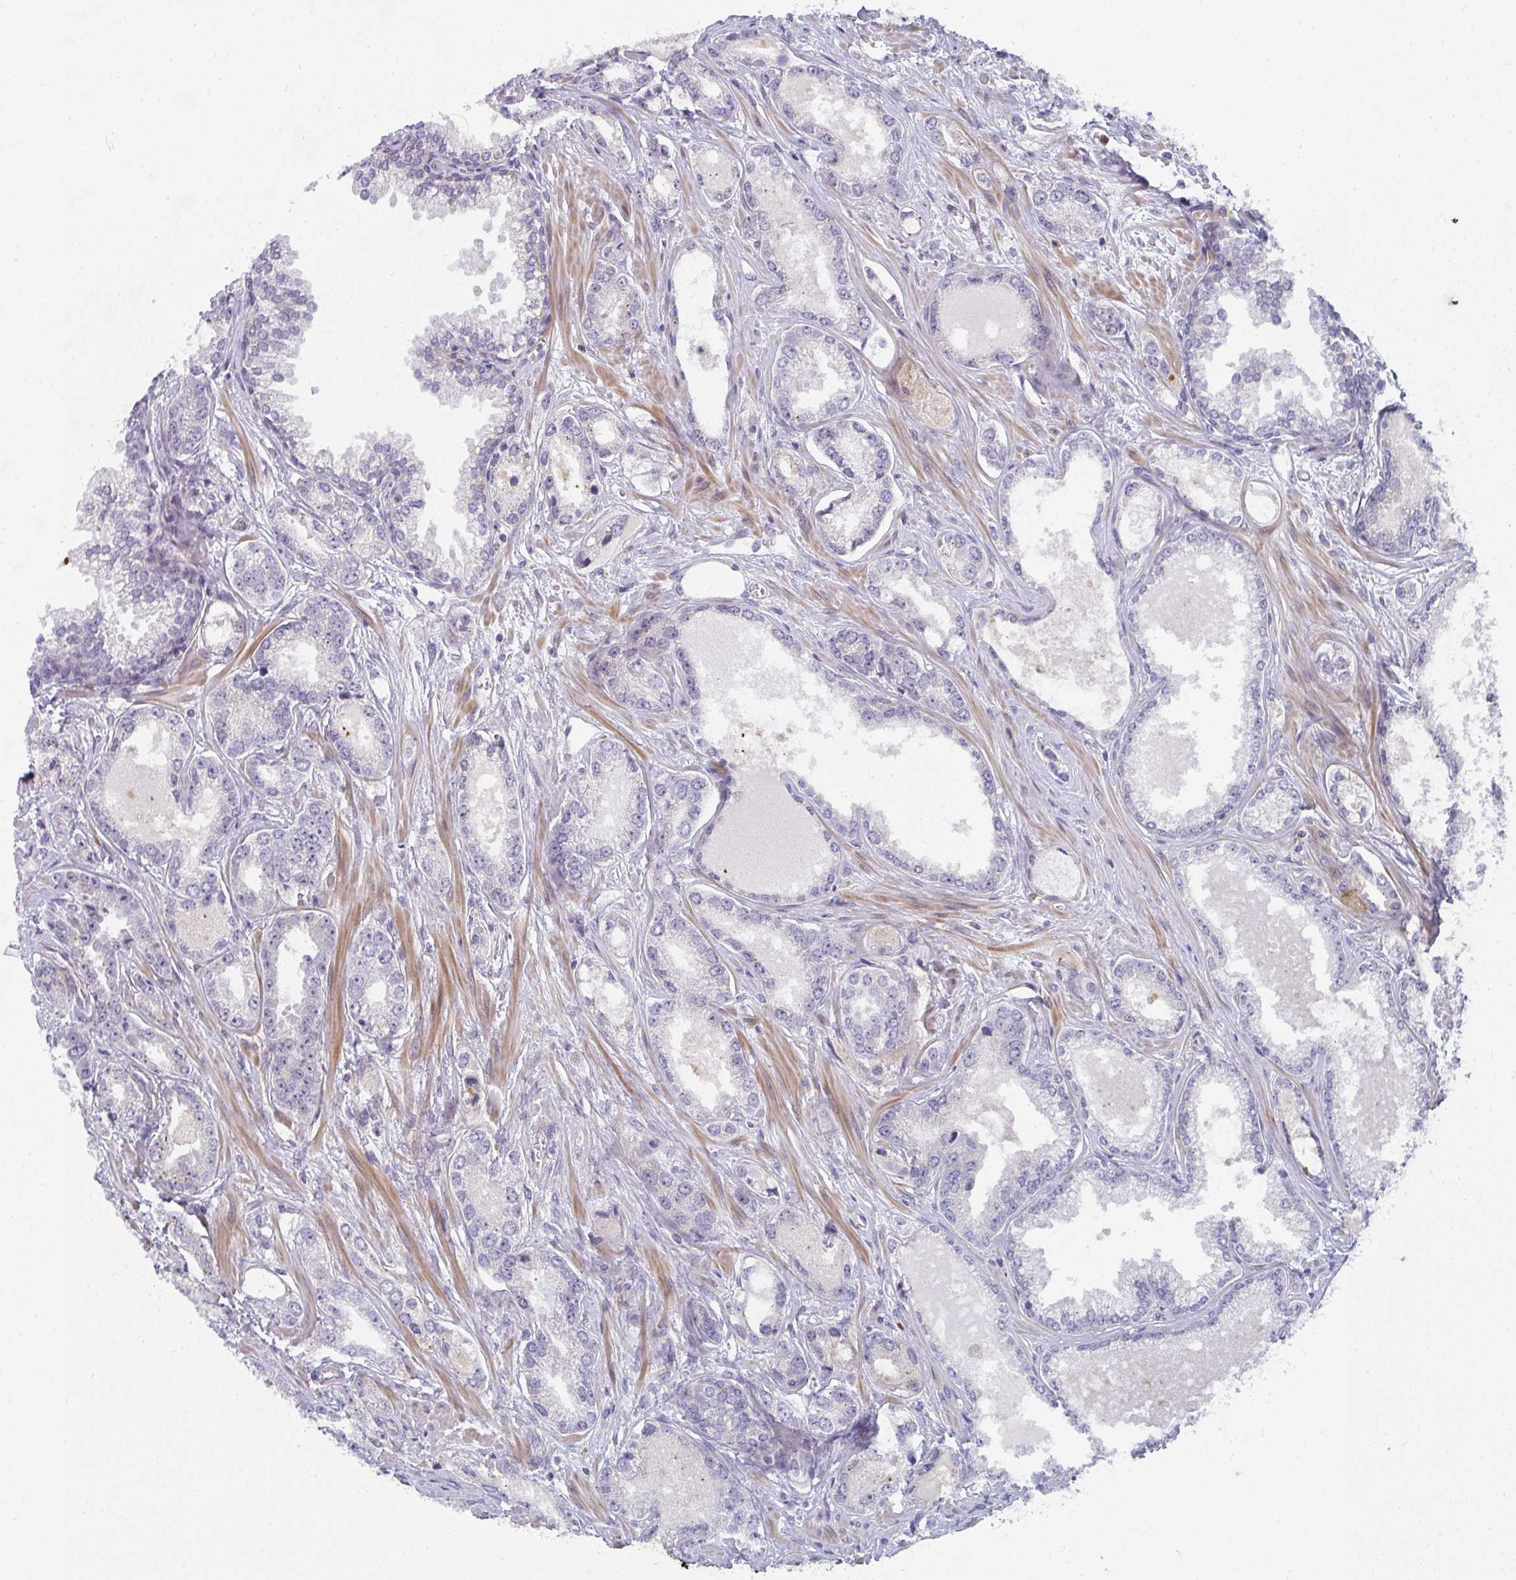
{"staining": {"intensity": "negative", "quantity": "none", "location": "none"}, "tissue": "prostate cancer", "cell_type": "Tumor cells", "image_type": "cancer", "snomed": [{"axis": "morphology", "description": "Adenocarcinoma, Medium grade"}, {"axis": "topography", "description": "Prostate"}], "caption": "Tumor cells show no significant protein expression in adenocarcinoma (medium-grade) (prostate).", "gene": "KLHL33", "patient": {"sex": "male", "age": 57}}